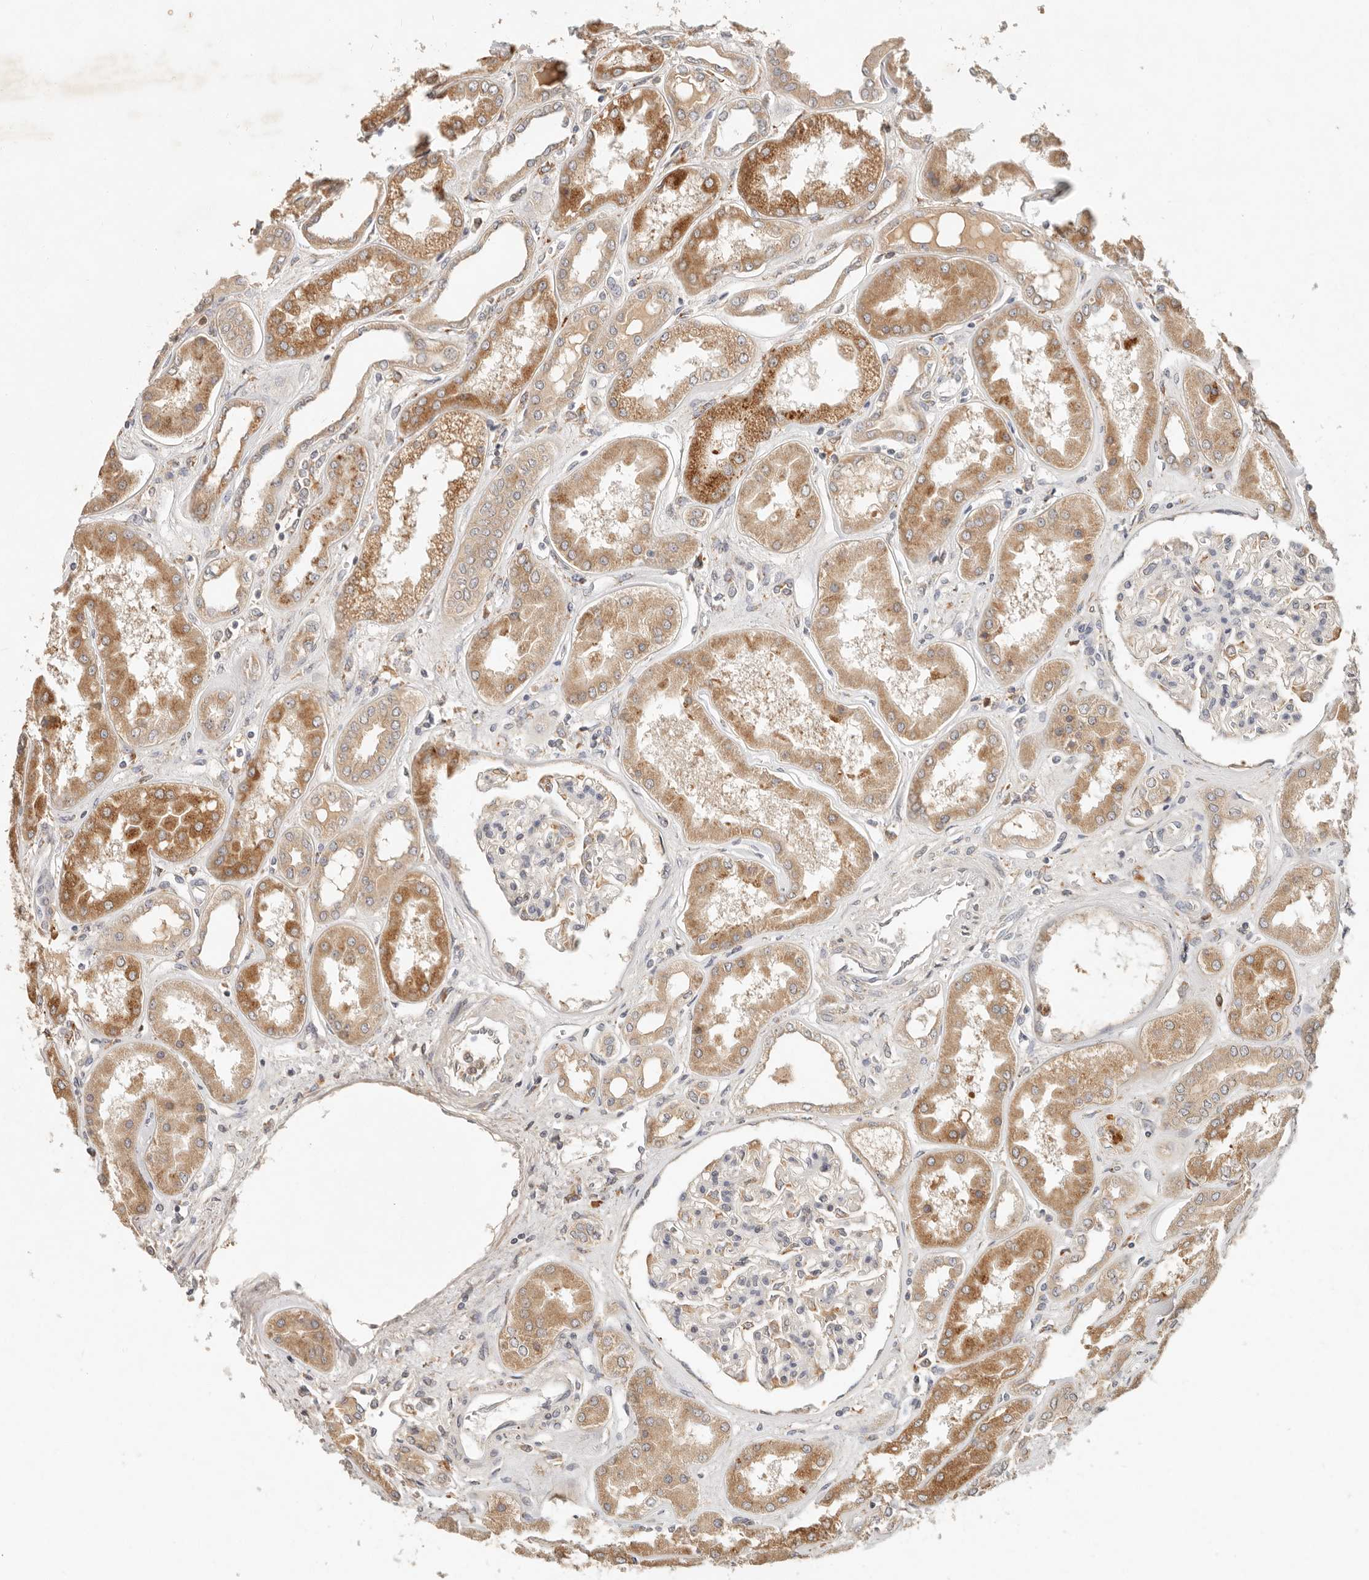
{"staining": {"intensity": "moderate", "quantity": "<25%", "location": "cytoplasmic/membranous"}, "tissue": "kidney", "cell_type": "Cells in glomeruli", "image_type": "normal", "snomed": [{"axis": "morphology", "description": "Normal tissue, NOS"}, {"axis": "topography", "description": "Kidney"}], "caption": "Approximately <25% of cells in glomeruli in unremarkable kidney show moderate cytoplasmic/membranous protein staining as visualized by brown immunohistochemical staining.", "gene": "ARHGEF10L", "patient": {"sex": "female", "age": 56}}